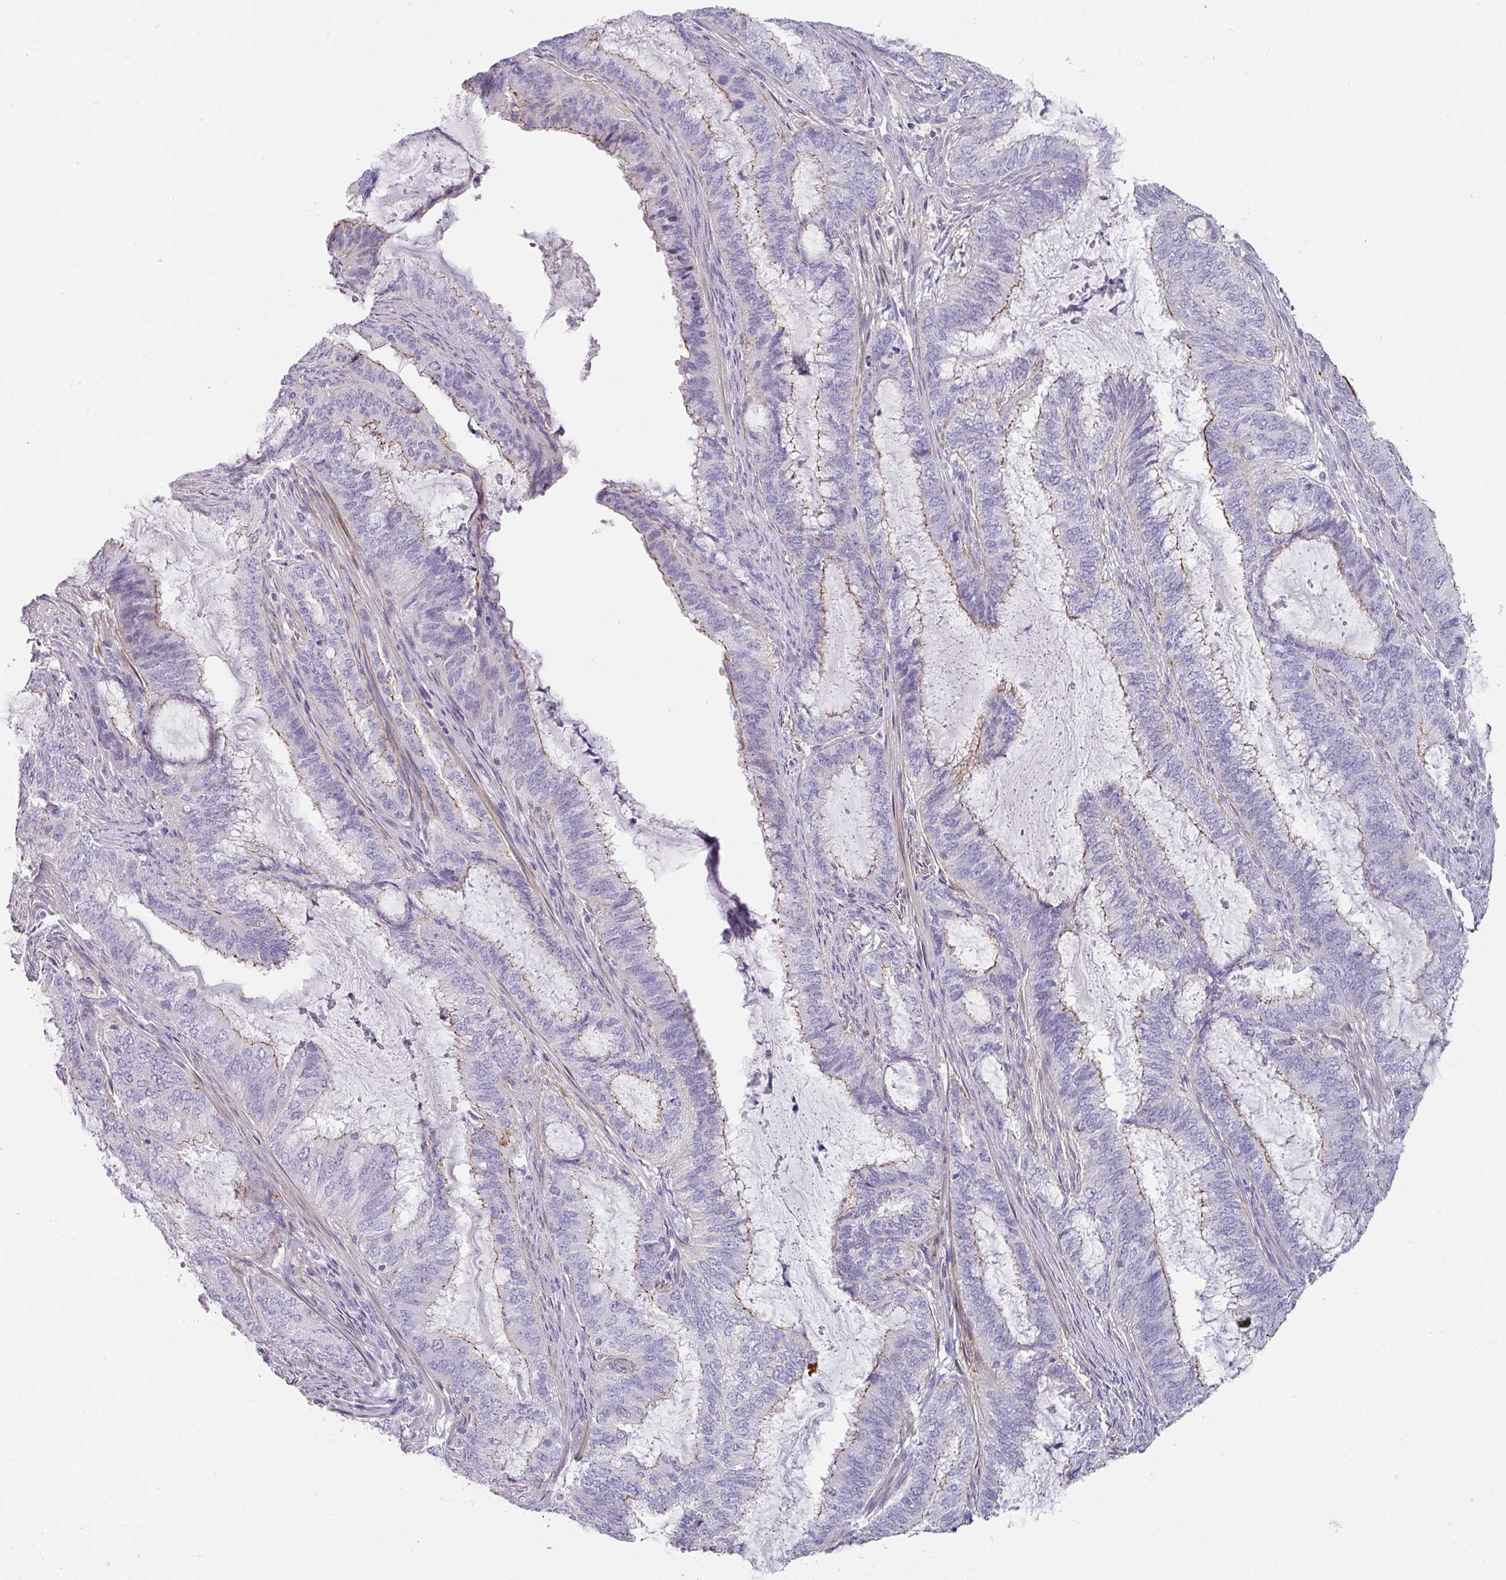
{"staining": {"intensity": "weak", "quantity": "25%-75%", "location": "cytoplasmic/membranous"}, "tissue": "endometrial cancer", "cell_type": "Tumor cells", "image_type": "cancer", "snomed": [{"axis": "morphology", "description": "Adenocarcinoma, NOS"}, {"axis": "topography", "description": "Endometrium"}], "caption": "This is a micrograph of immunohistochemistry staining of endometrial adenocarcinoma, which shows weak positivity in the cytoplasmic/membranous of tumor cells.", "gene": "ANKRD29", "patient": {"sex": "female", "age": 51}}